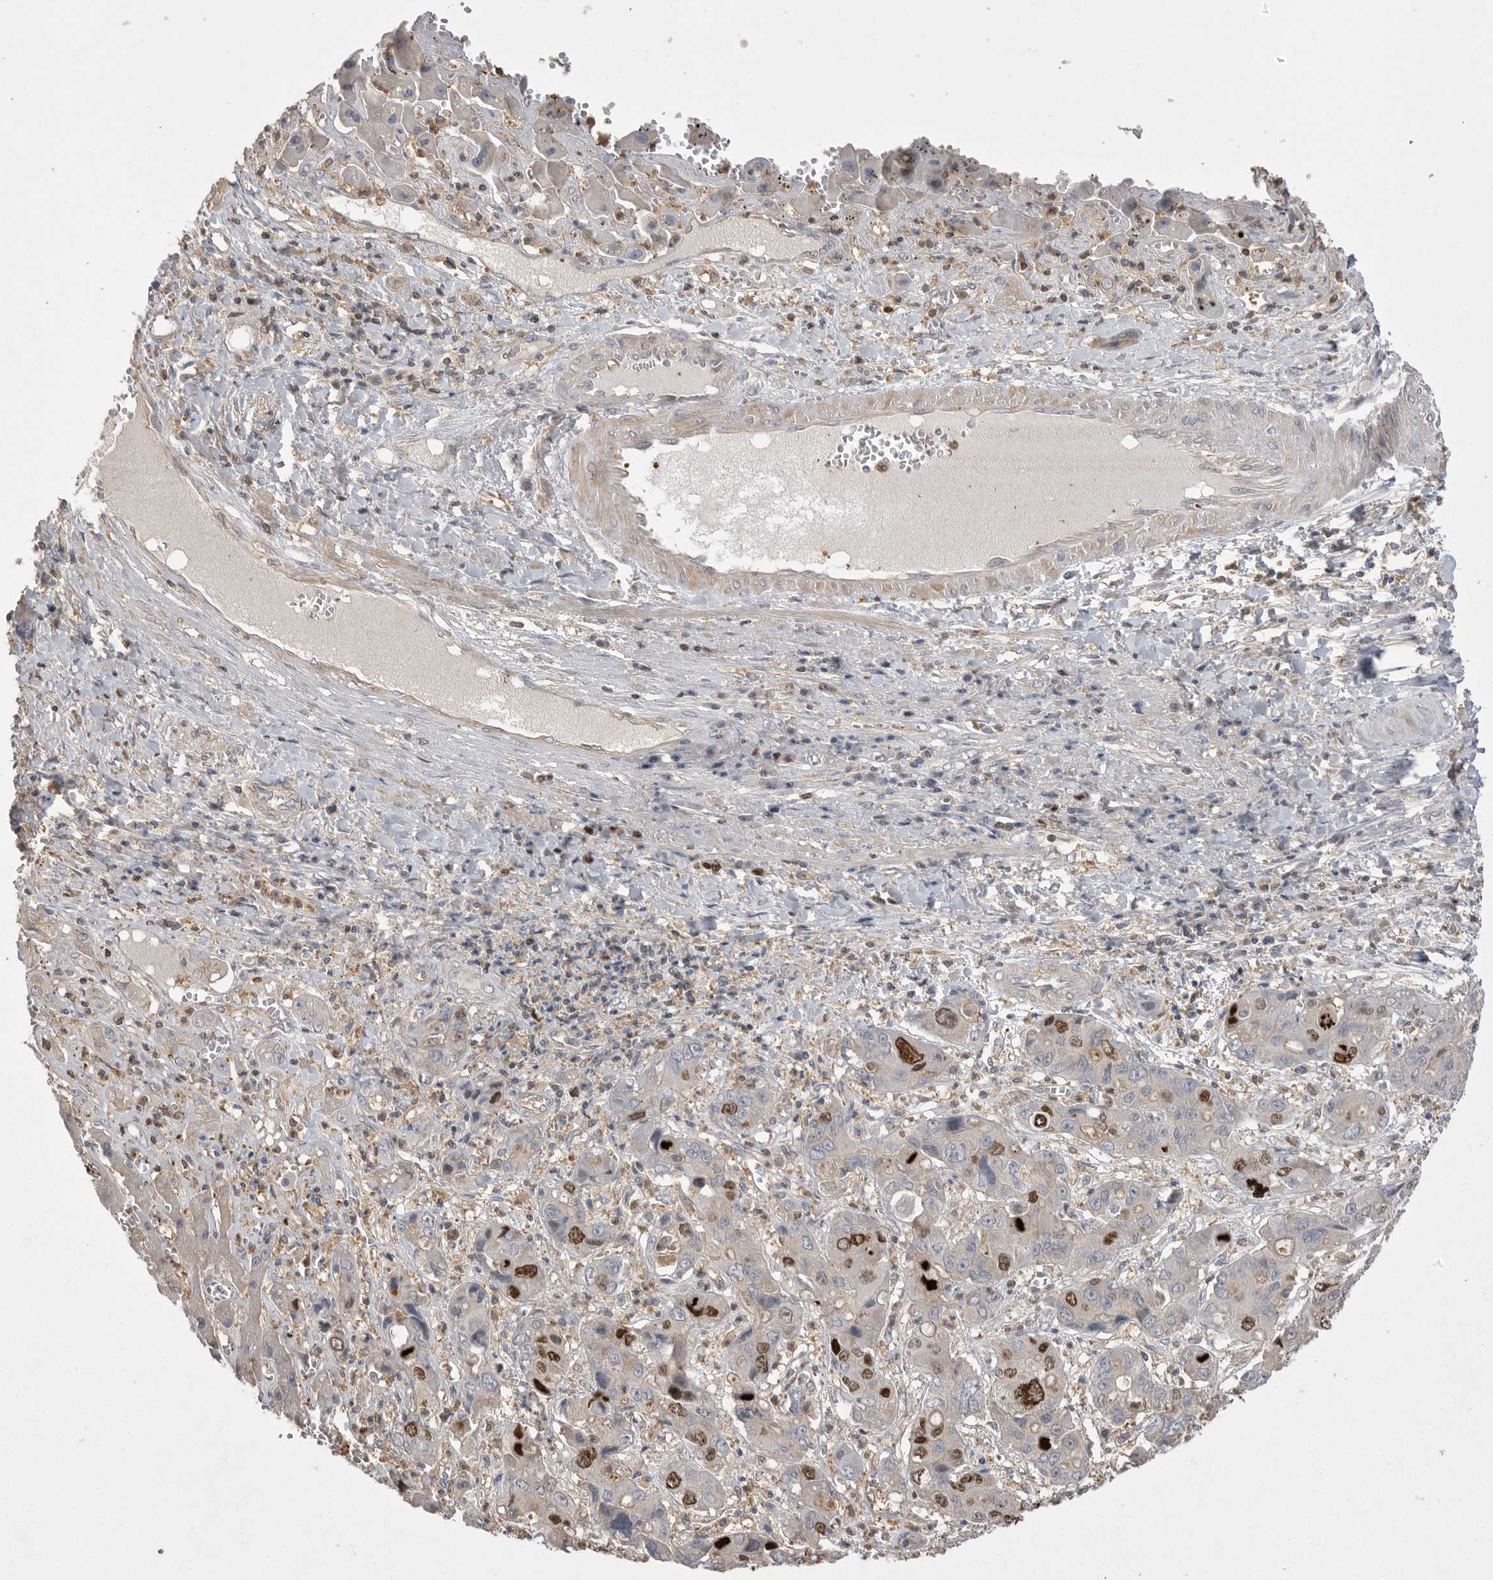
{"staining": {"intensity": "strong", "quantity": "<25%", "location": "nuclear"}, "tissue": "liver cancer", "cell_type": "Tumor cells", "image_type": "cancer", "snomed": [{"axis": "morphology", "description": "Cholangiocarcinoma"}, {"axis": "topography", "description": "Liver"}], "caption": "Liver cancer tissue reveals strong nuclear positivity in approximately <25% of tumor cells", "gene": "TOP2A", "patient": {"sex": "male", "age": 67}}